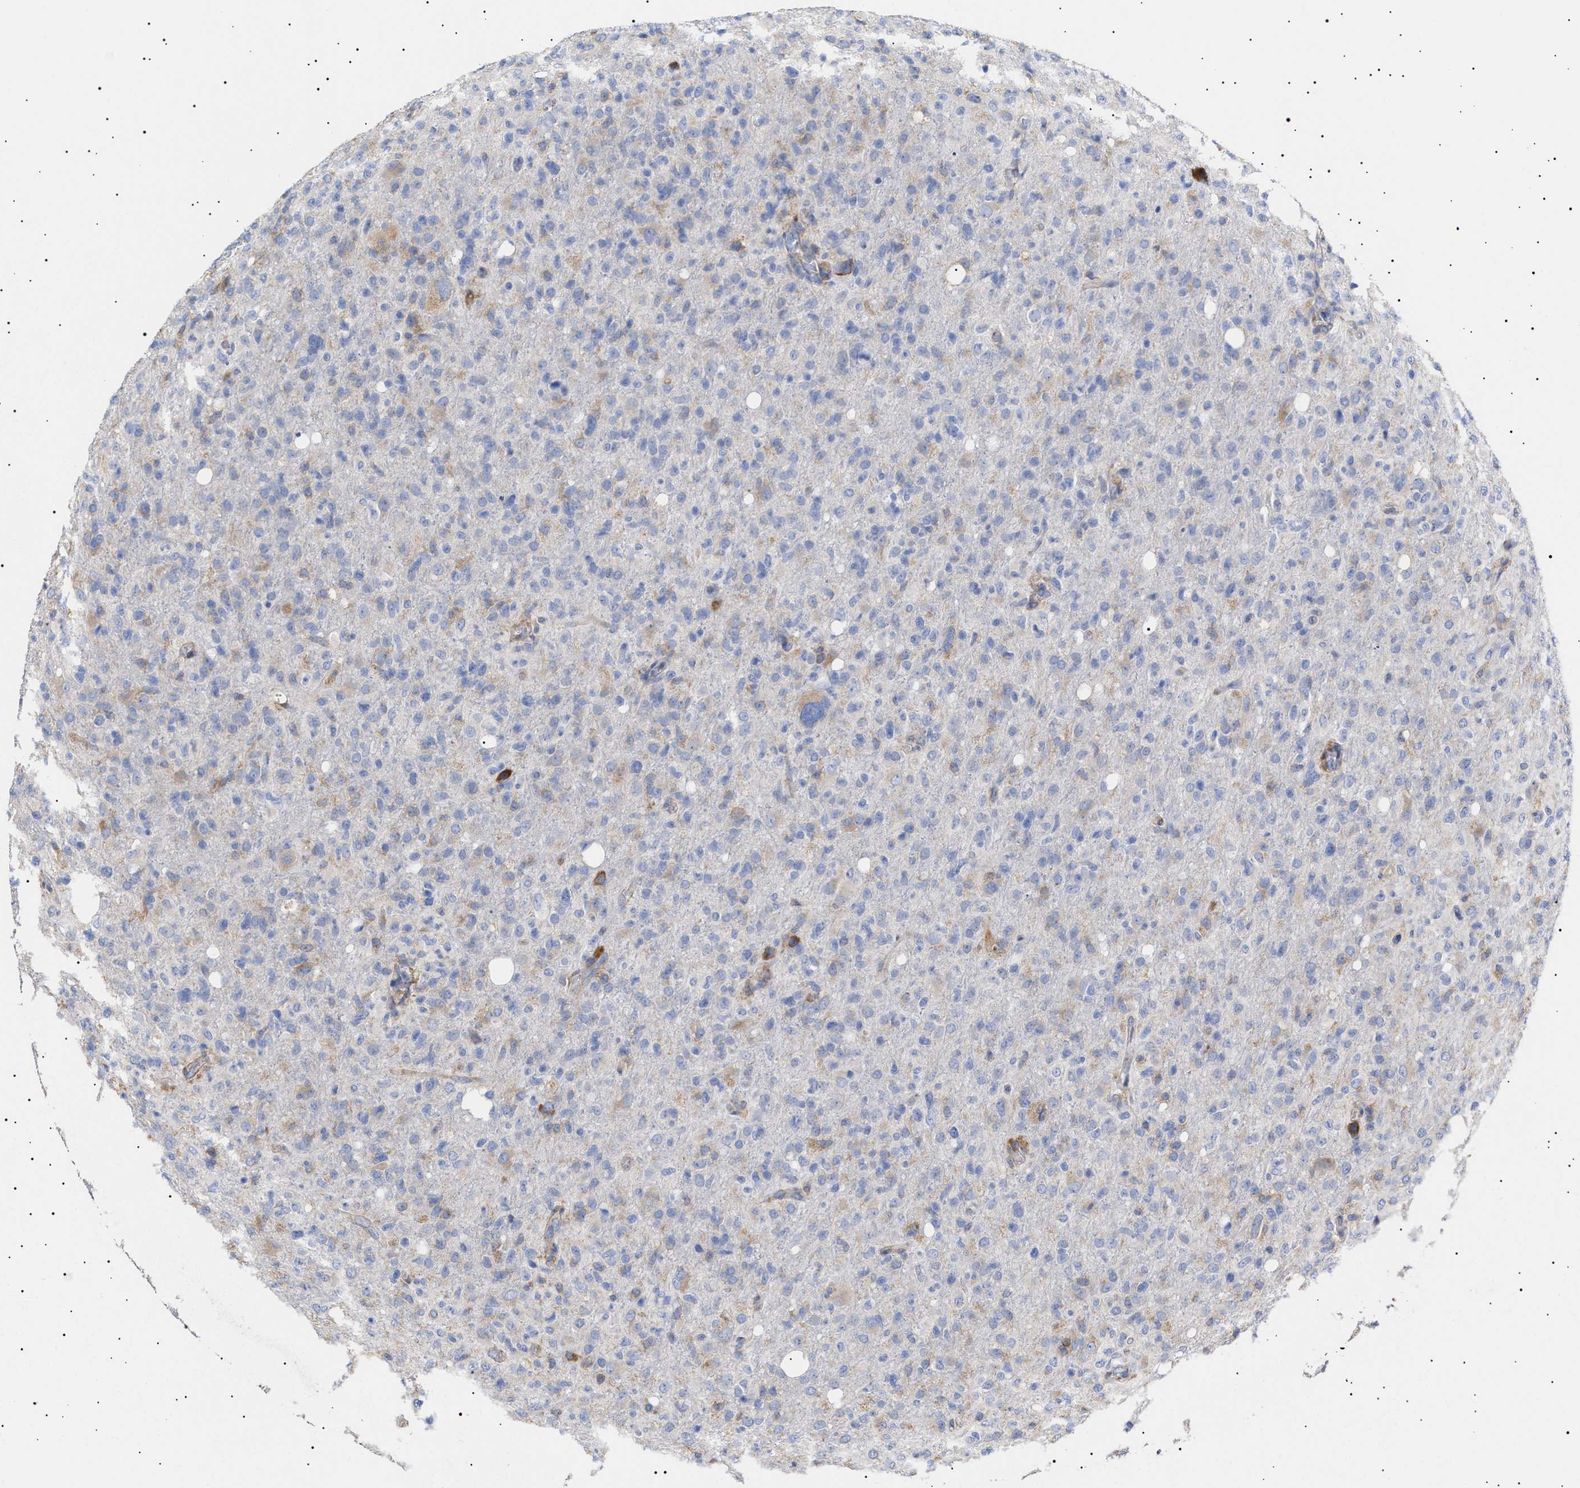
{"staining": {"intensity": "weak", "quantity": "<25%", "location": "cytoplasmic/membranous"}, "tissue": "glioma", "cell_type": "Tumor cells", "image_type": "cancer", "snomed": [{"axis": "morphology", "description": "Glioma, malignant, High grade"}, {"axis": "topography", "description": "Brain"}], "caption": "Human glioma stained for a protein using immunohistochemistry (IHC) exhibits no expression in tumor cells.", "gene": "ERCC6L2", "patient": {"sex": "female", "age": 57}}